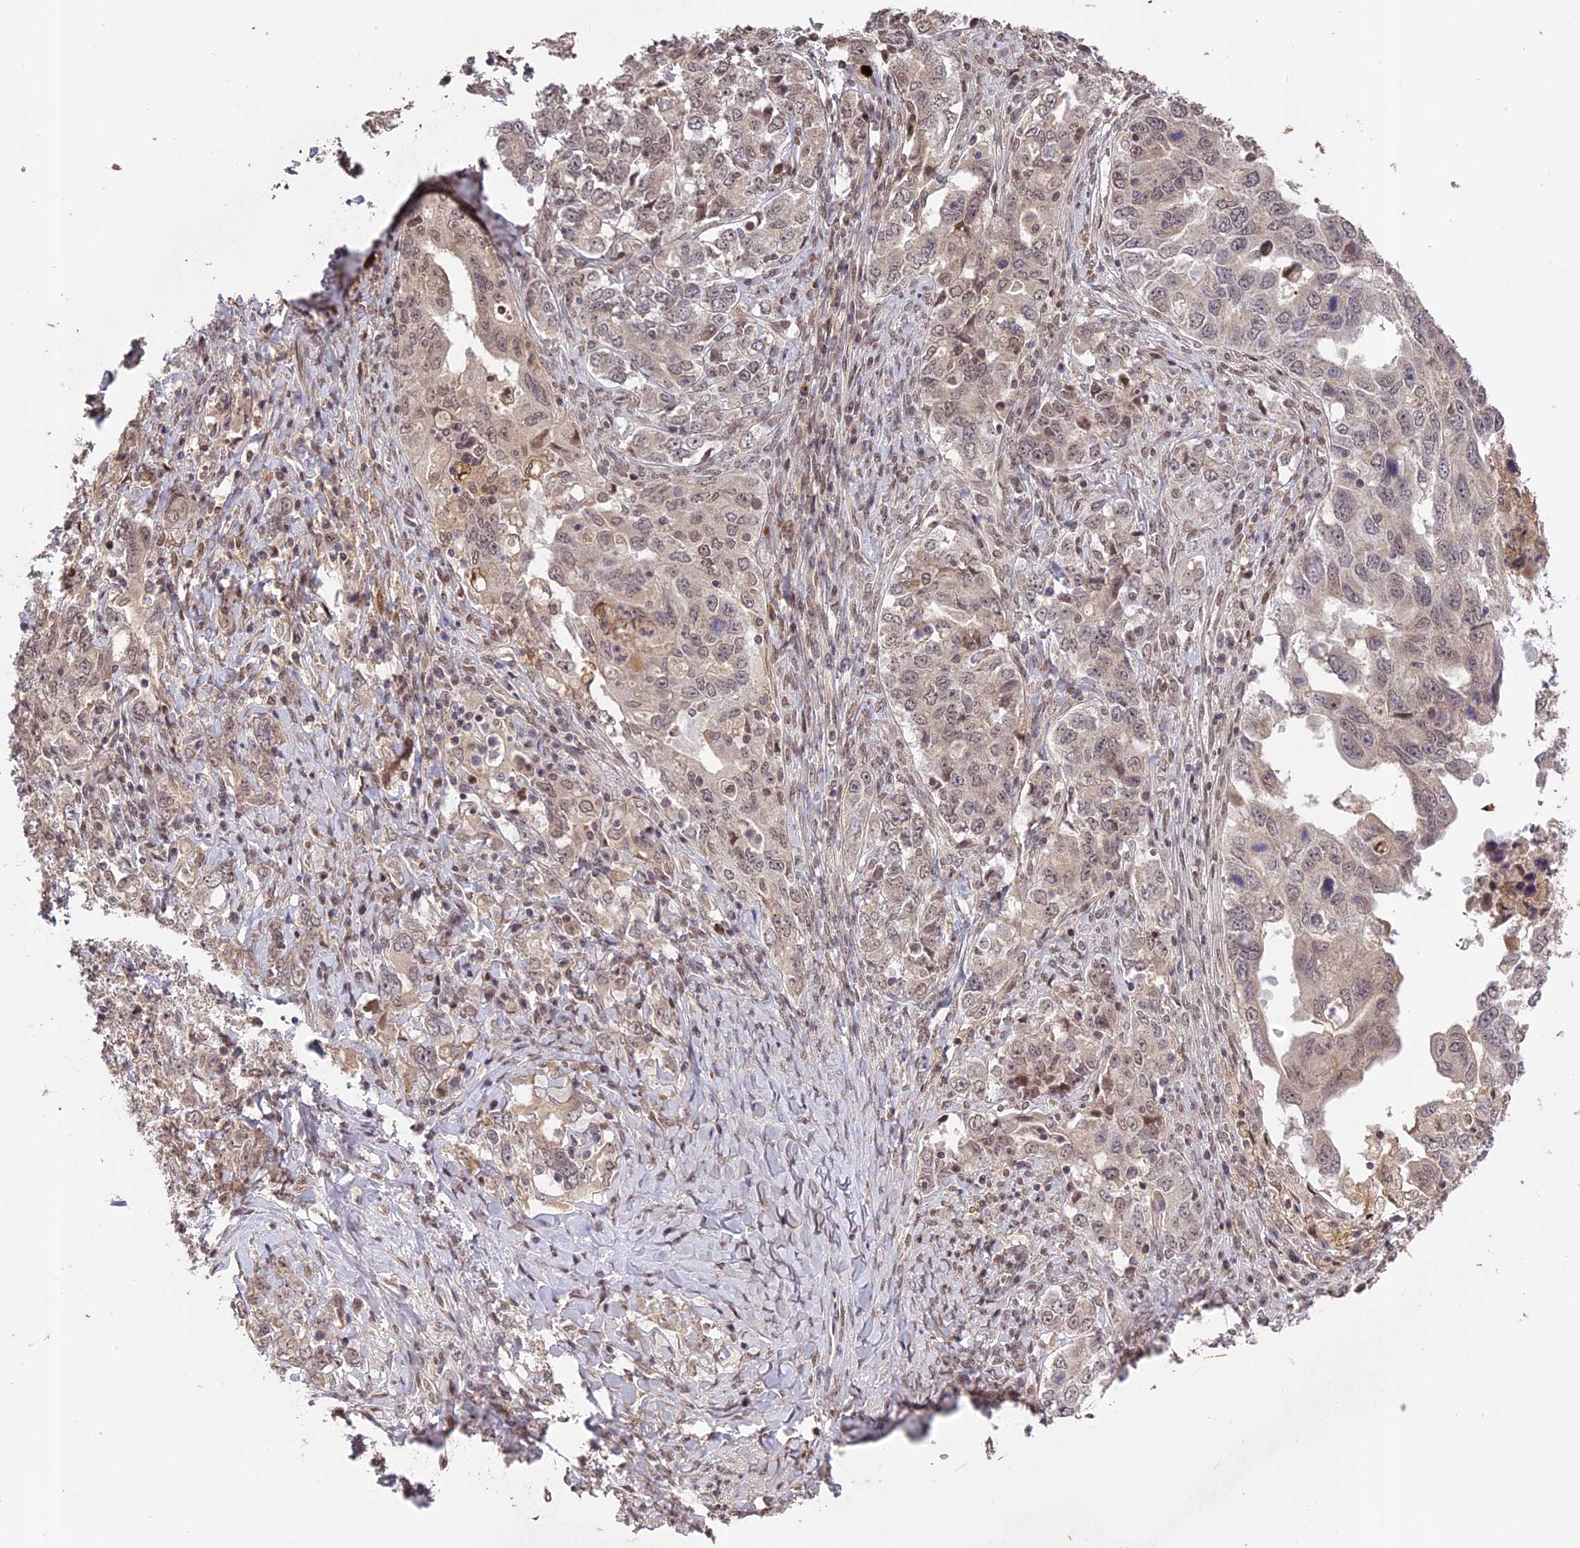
{"staining": {"intensity": "weak", "quantity": "<25%", "location": "nuclear"}, "tissue": "ovarian cancer", "cell_type": "Tumor cells", "image_type": "cancer", "snomed": [{"axis": "morphology", "description": "Carcinoma, endometroid"}, {"axis": "topography", "description": "Ovary"}], "caption": "Ovarian cancer was stained to show a protein in brown. There is no significant positivity in tumor cells.", "gene": "PRELID2", "patient": {"sex": "female", "age": 62}}